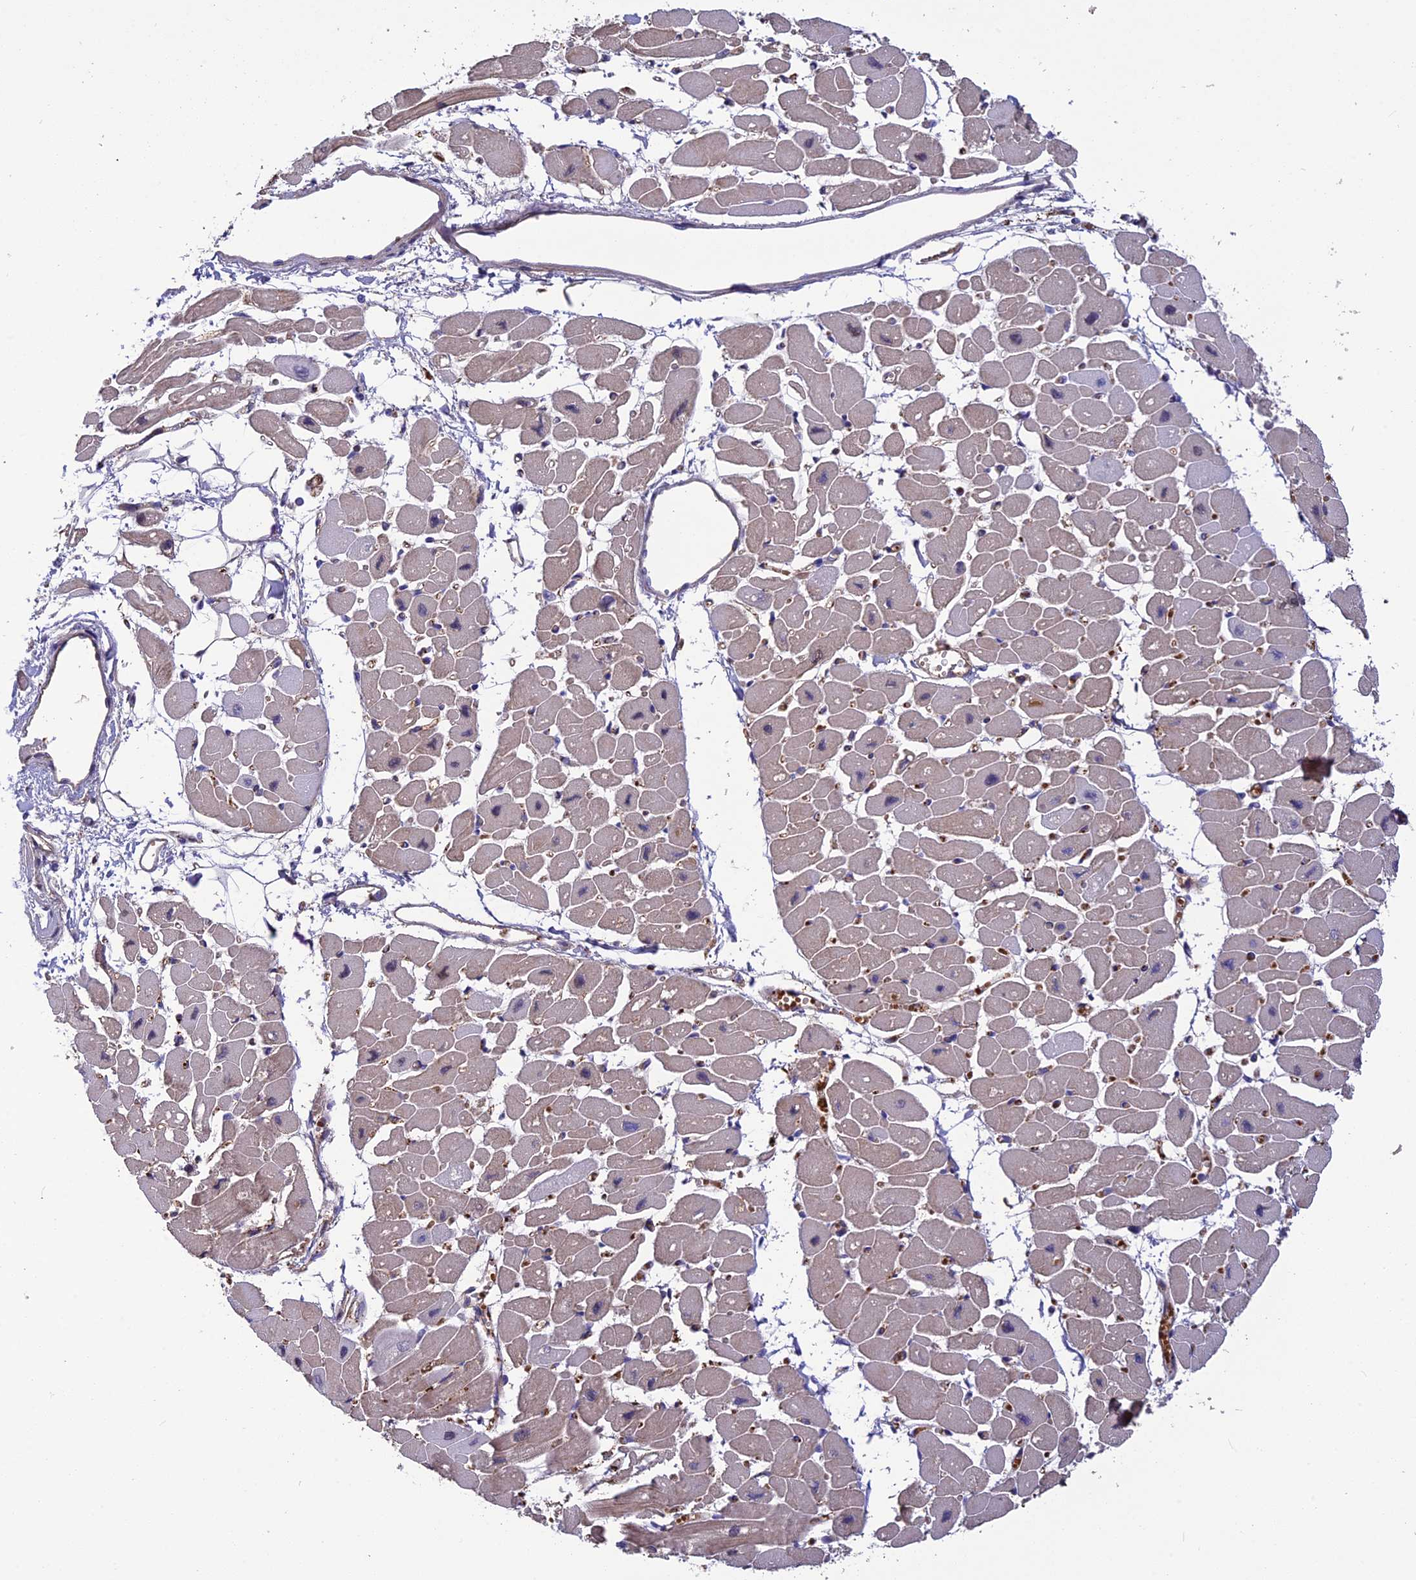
{"staining": {"intensity": "negative", "quantity": "none", "location": "none"}, "tissue": "heart muscle", "cell_type": "Cardiomyocytes", "image_type": "normal", "snomed": [{"axis": "morphology", "description": "Normal tissue, NOS"}, {"axis": "topography", "description": "Heart"}], "caption": "Photomicrograph shows no protein positivity in cardiomyocytes of normal heart muscle.", "gene": "PZP", "patient": {"sex": "female", "age": 54}}